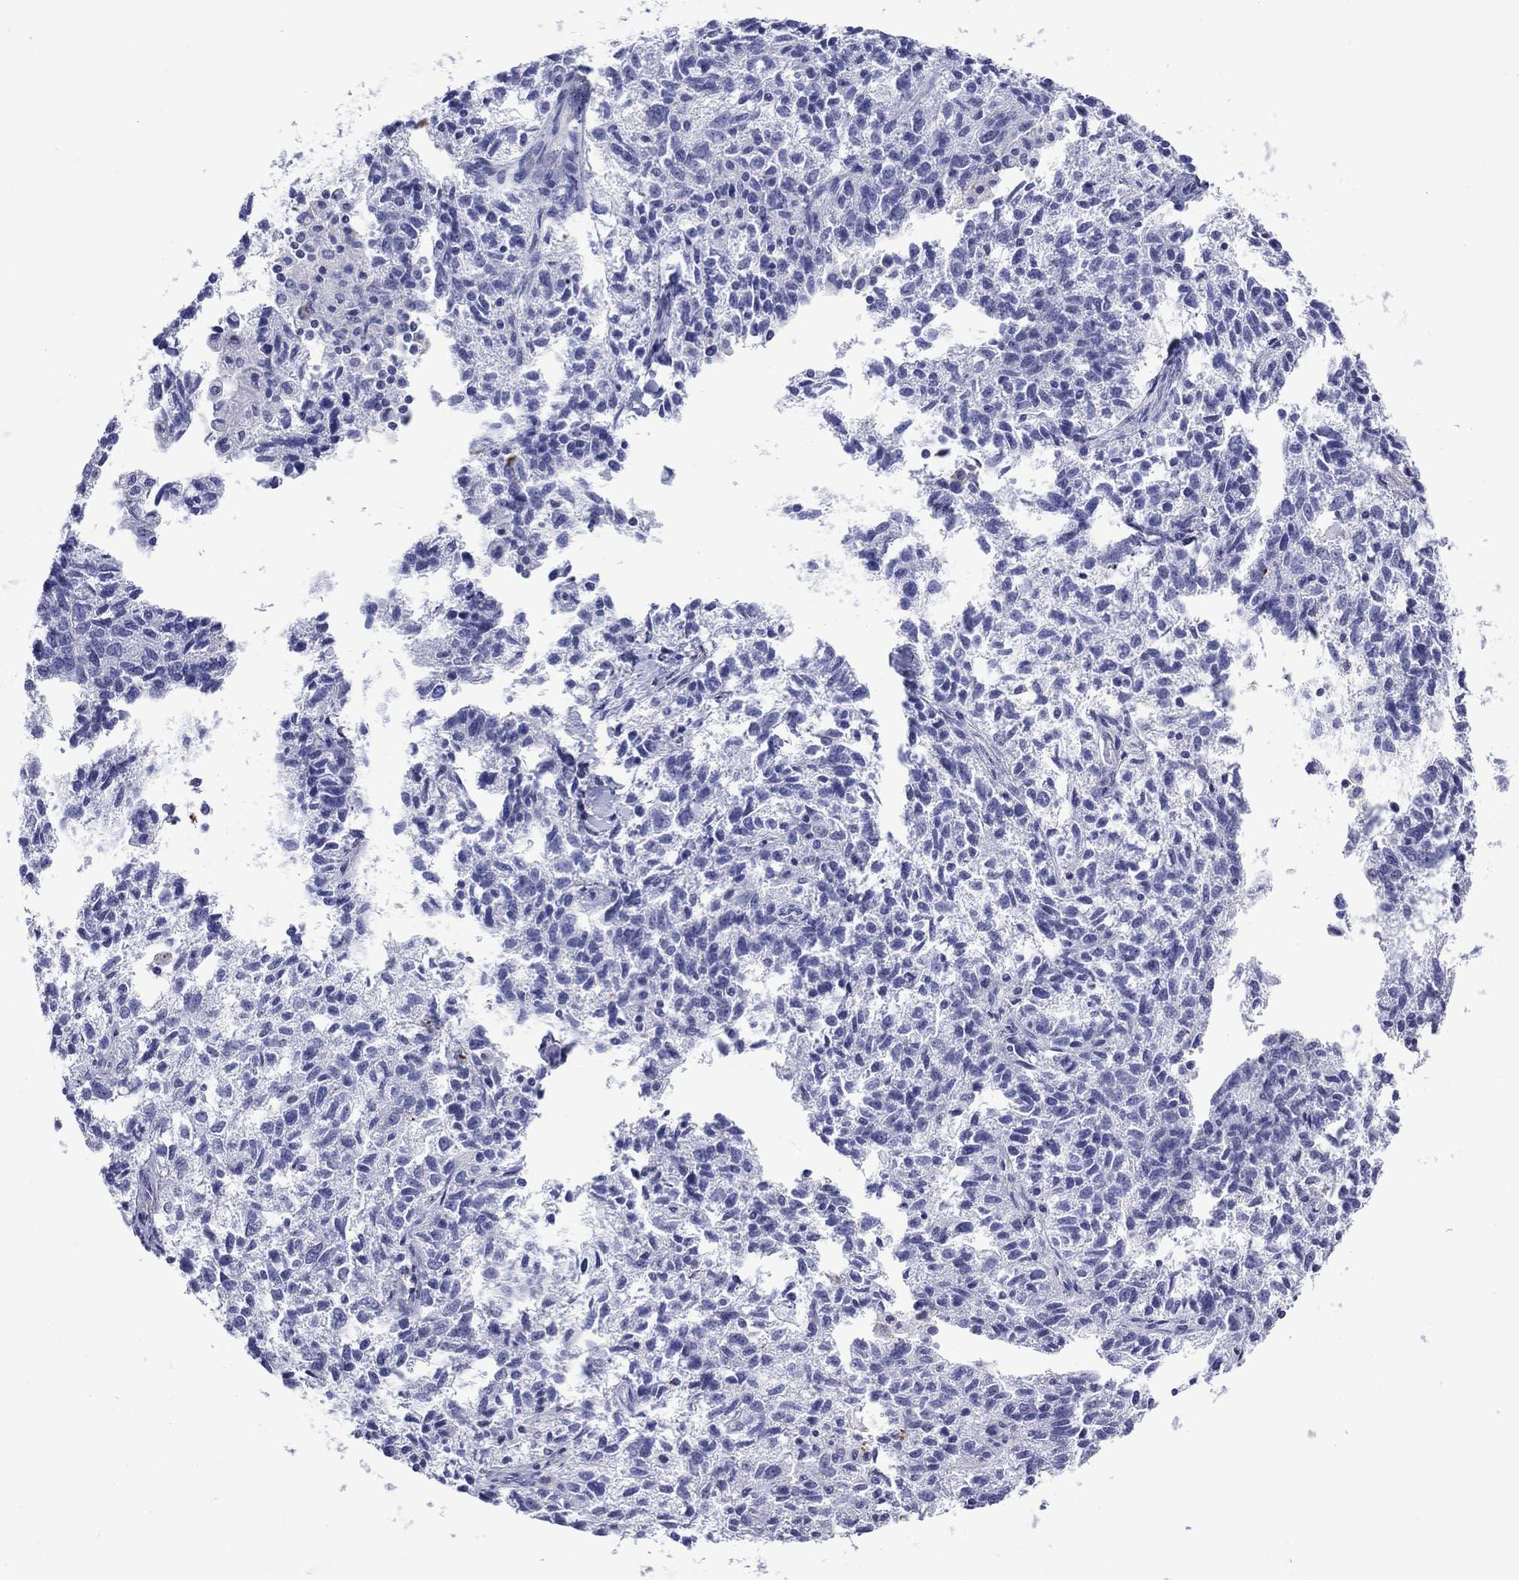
{"staining": {"intensity": "negative", "quantity": "none", "location": "none"}, "tissue": "ovarian cancer", "cell_type": "Tumor cells", "image_type": "cancer", "snomed": [{"axis": "morphology", "description": "Cystadenocarcinoma, serous, NOS"}, {"axis": "topography", "description": "Ovary"}], "caption": "IHC of human ovarian cancer reveals no expression in tumor cells.", "gene": "APOA2", "patient": {"sex": "female", "age": 71}}